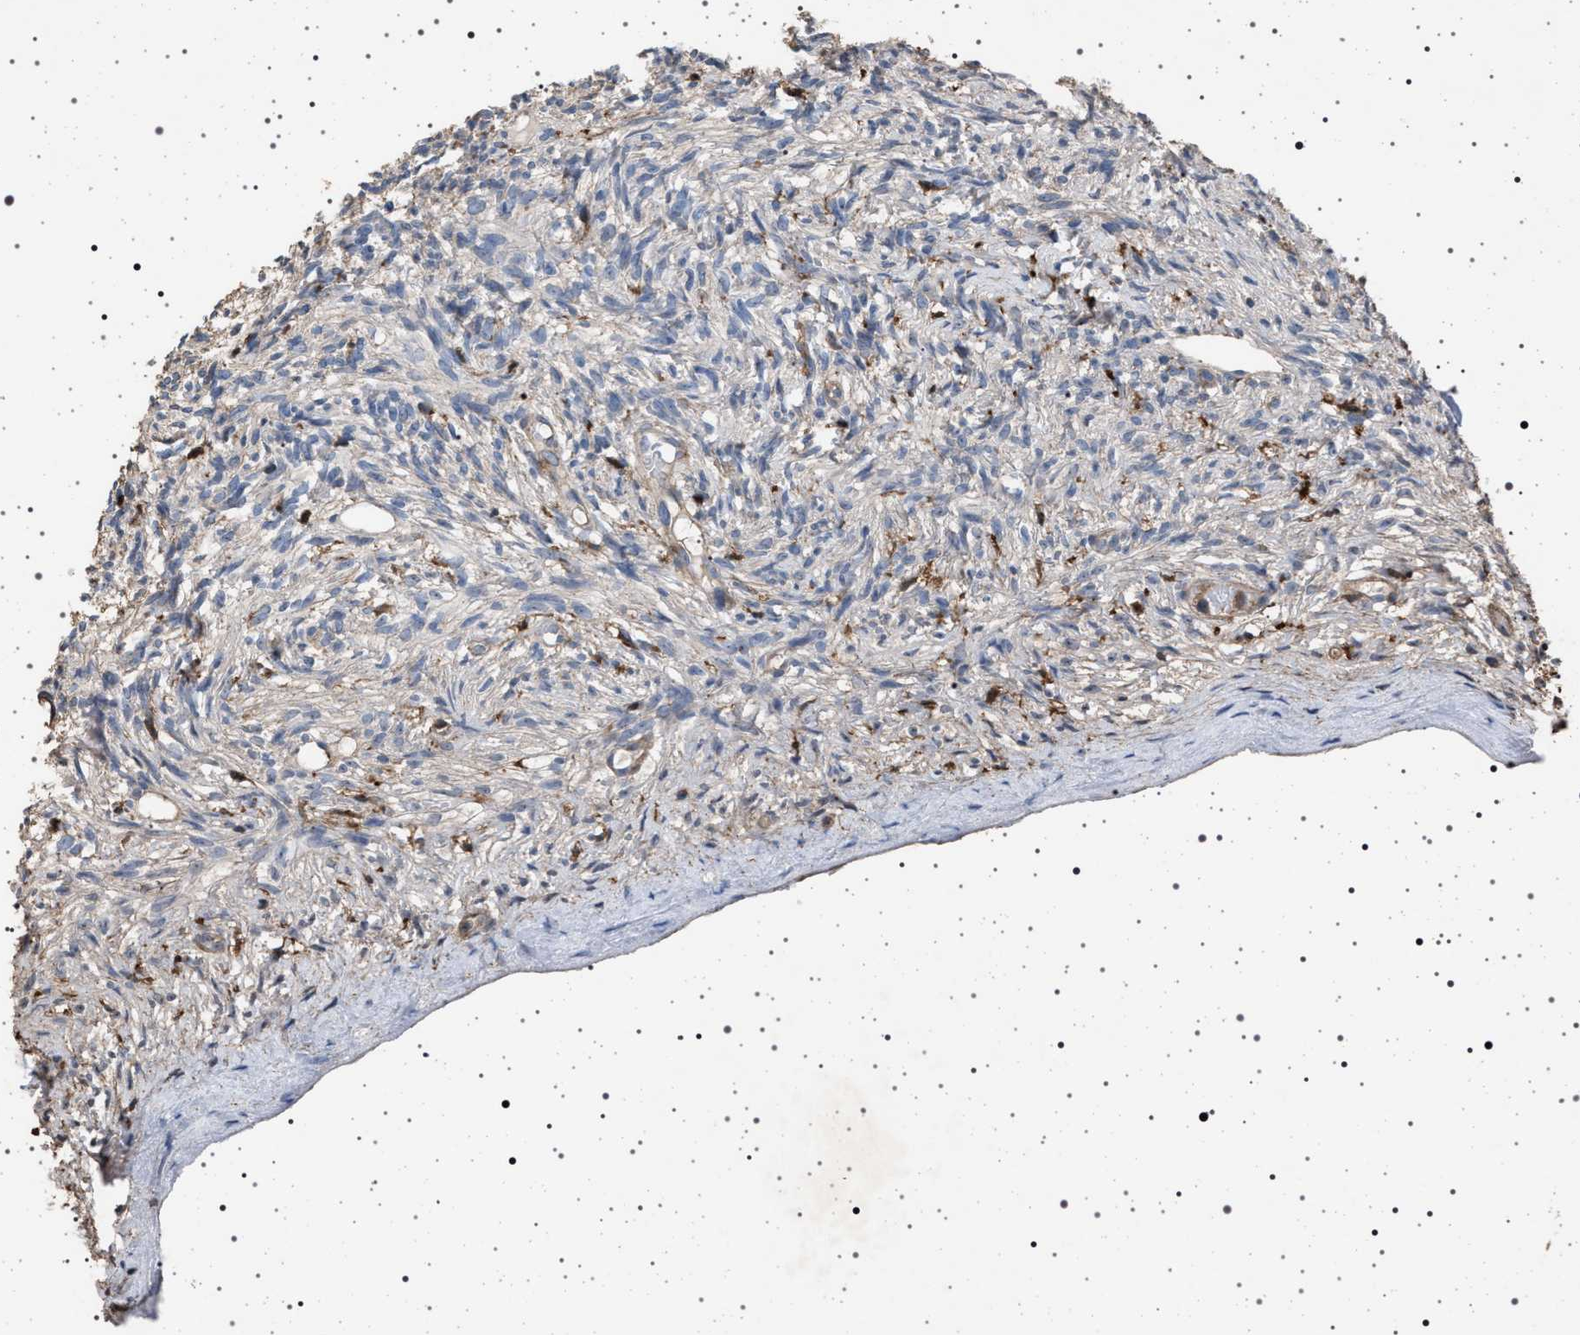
{"staining": {"intensity": "negative", "quantity": "none", "location": "none"}, "tissue": "ovary", "cell_type": "Ovarian stroma cells", "image_type": "normal", "snomed": [{"axis": "morphology", "description": "Normal tissue, NOS"}, {"axis": "topography", "description": "Ovary"}], "caption": "Immunohistochemical staining of unremarkable human ovary reveals no significant staining in ovarian stroma cells.", "gene": "SMAP2", "patient": {"sex": "female", "age": 33}}